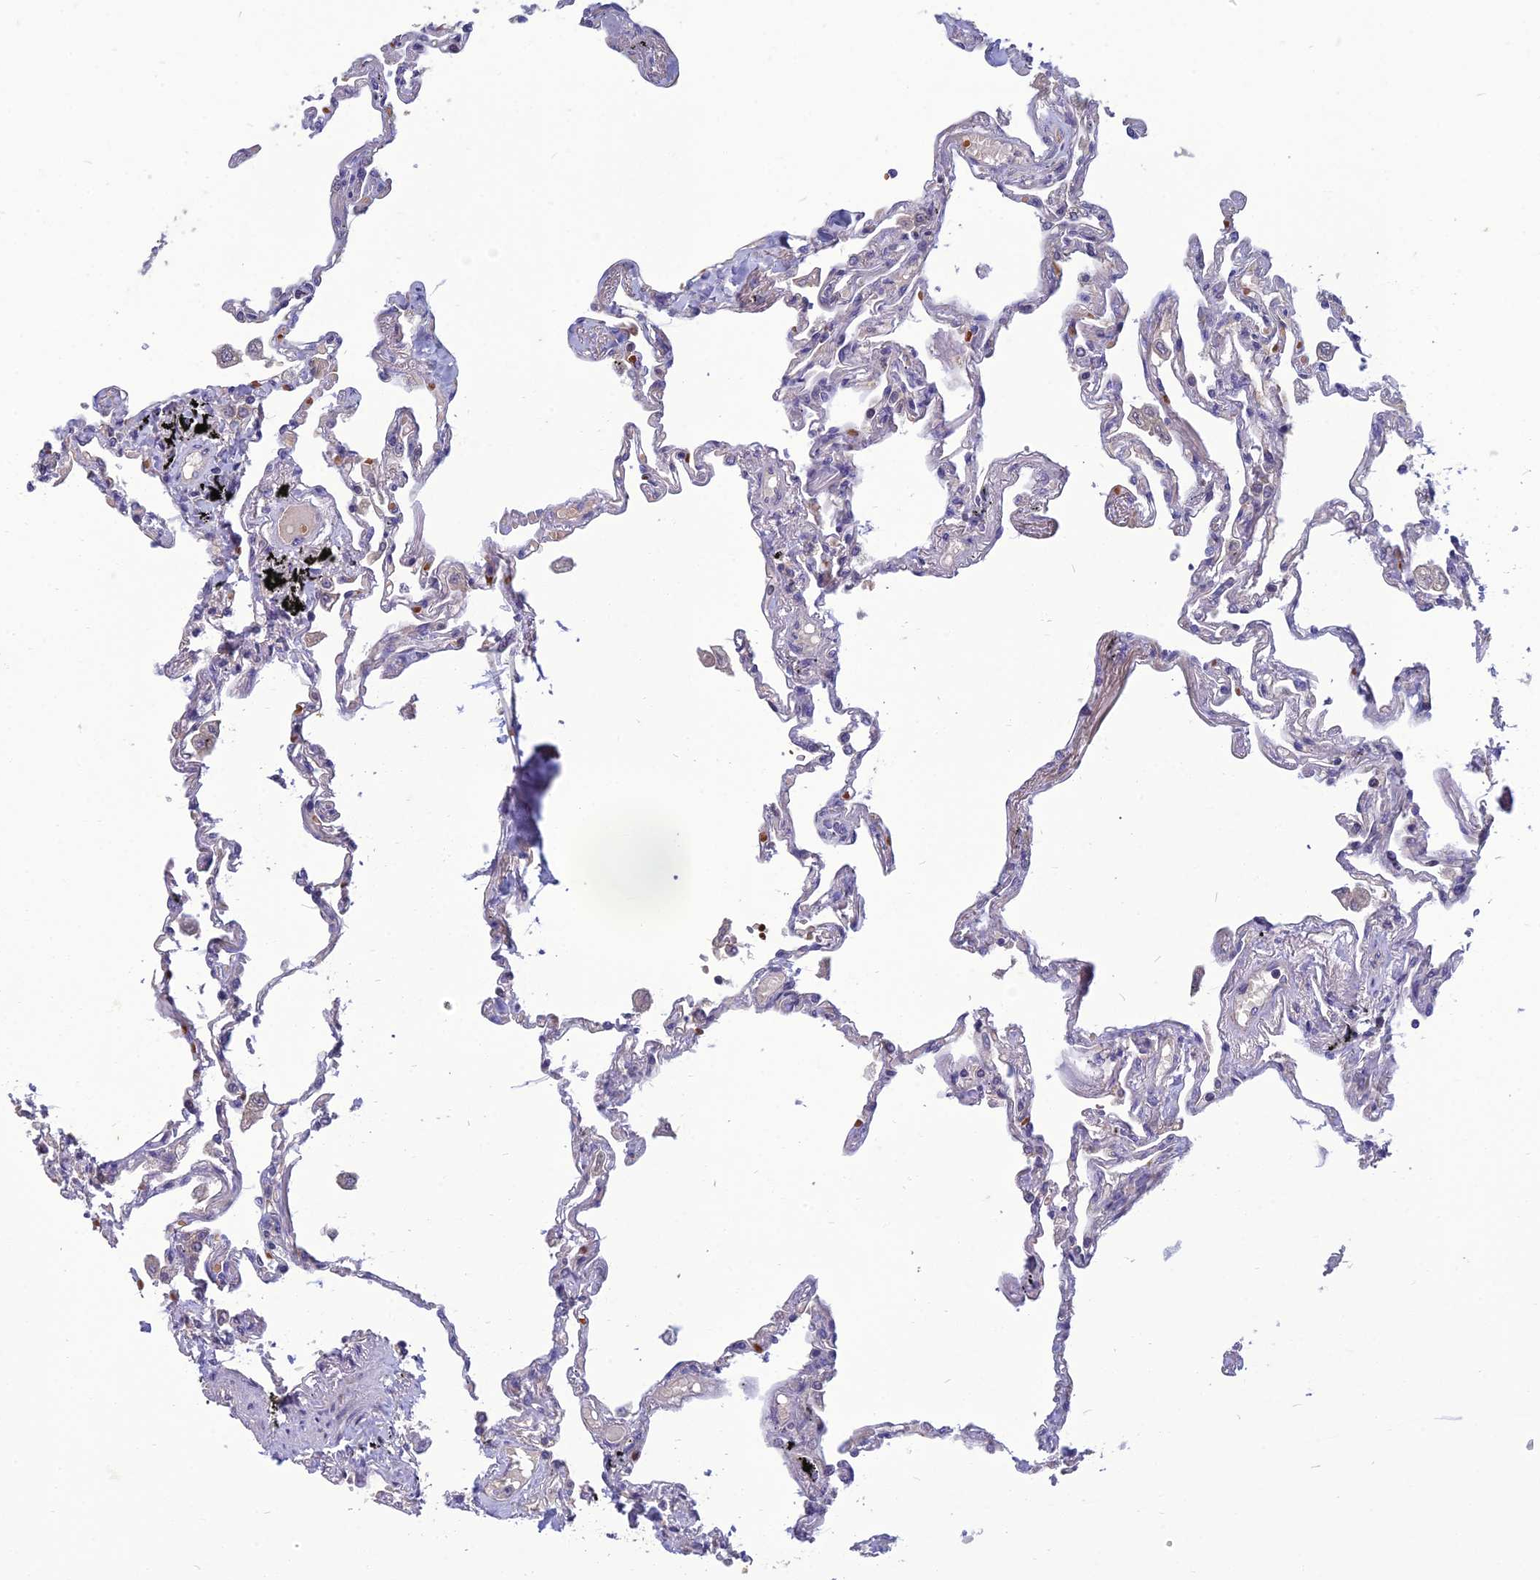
{"staining": {"intensity": "negative", "quantity": "none", "location": "none"}, "tissue": "lung", "cell_type": "Alveolar cells", "image_type": "normal", "snomed": [{"axis": "morphology", "description": "Normal tissue, NOS"}, {"axis": "topography", "description": "Lung"}], "caption": "Immunohistochemistry (IHC) image of benign lung: human lung stained with DAB (3,3'-diaminobenzidine) shows no significant protein positivity in alveolar cells. (Stains: DAB IHC with hematoxylin counter stain, Microscopy: brightfield microscopy at high magnification).", "gene": "GIPC1", "patient": {"sex": "female", "age": 67}}